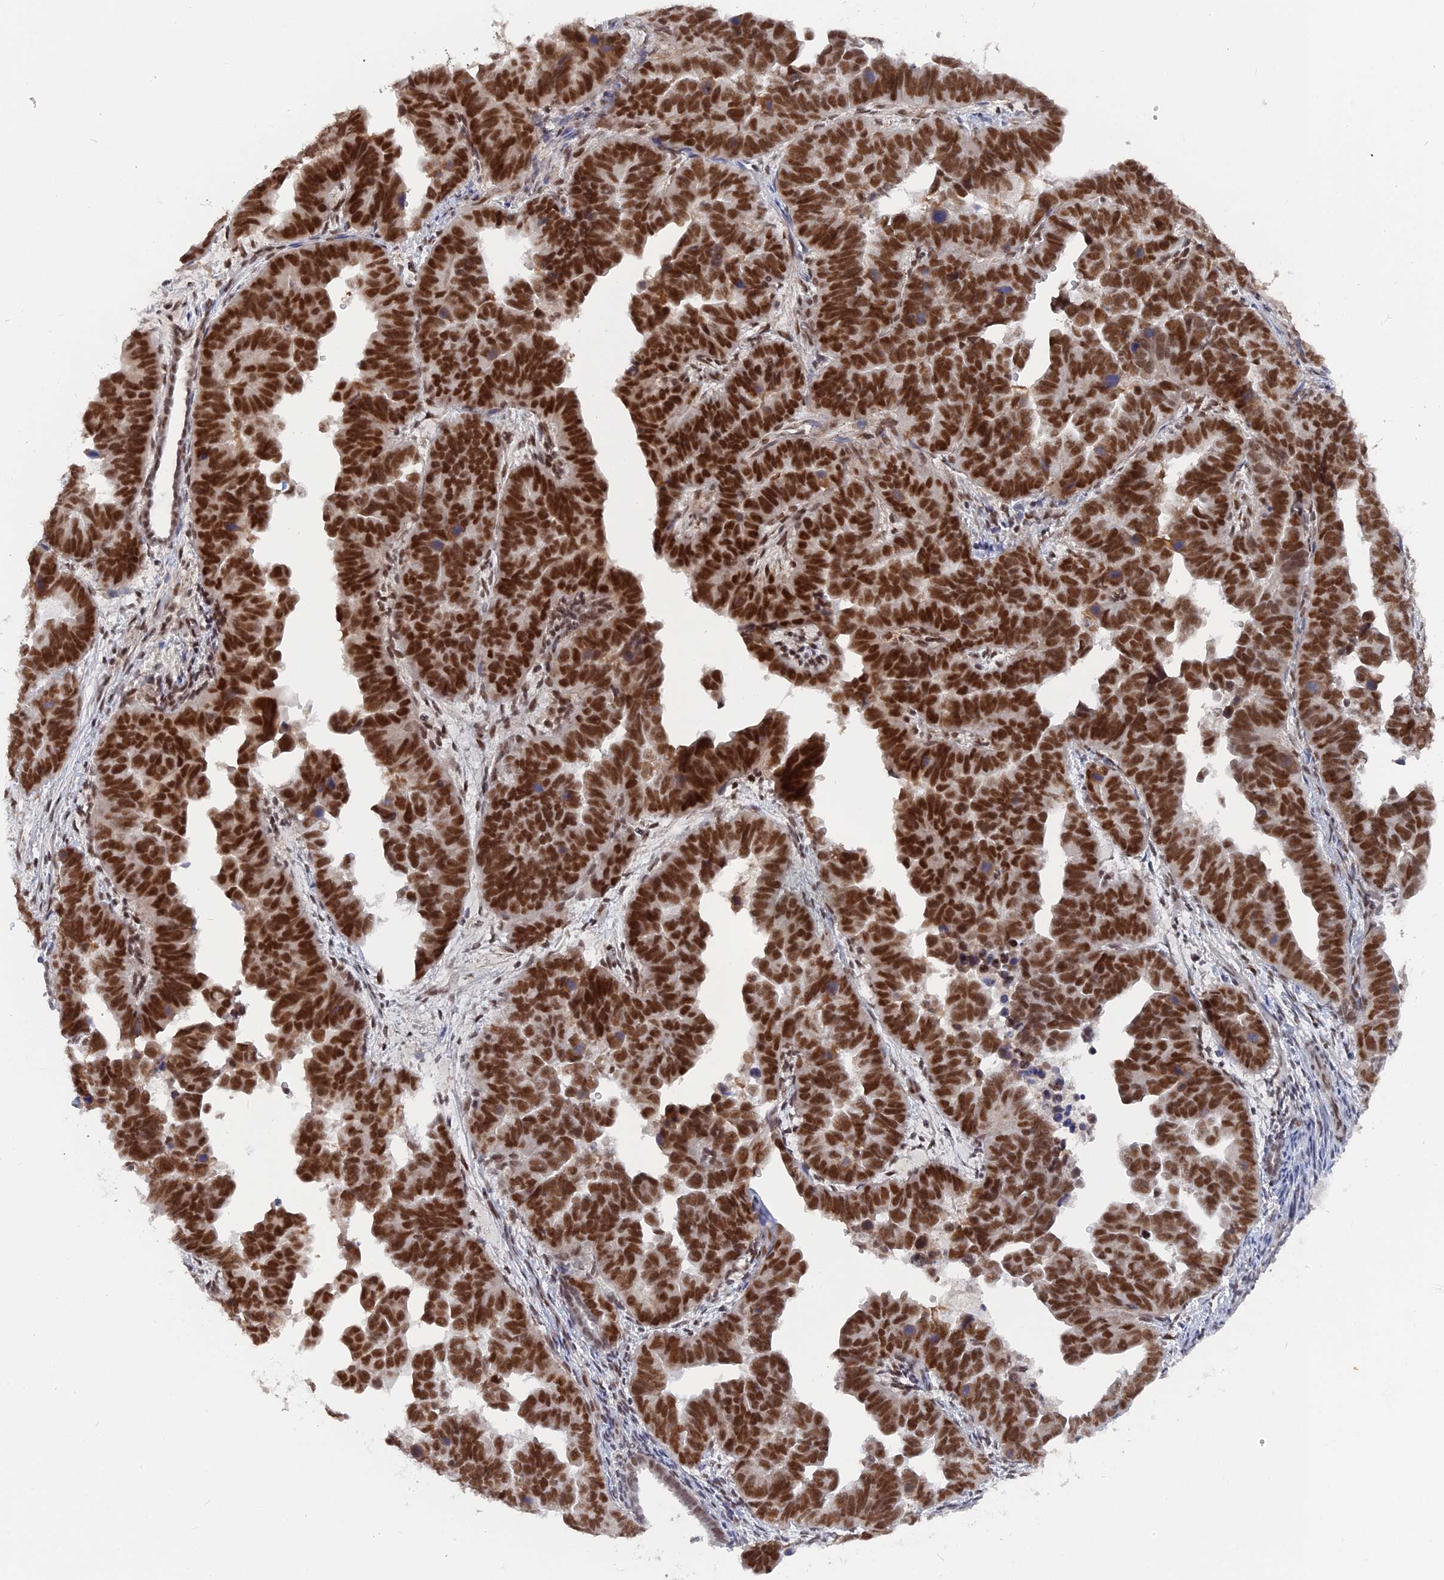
{"staining": {"intensity": "strong", "quantity": ">75%", "location": "nuclear"}, "tissue": "endometrial cancer", "cell_type": "Tumor cells", "image_type": "cancer", "snomed": [{"axis": "morphology", "description": "Adenocarcinoma, NOS"}, {"axis": "topography", "description": "Endometrium"}], "caption": "A histopathology image of human endometrial adenocarcinoma stained for a protein displays strong nuclear brown staining in tumor cells. (DAB IHC with brightfield microscopy, high magnification).", "gene": "CCDC85A", "patient": {"sex": "female", "age": 75}}